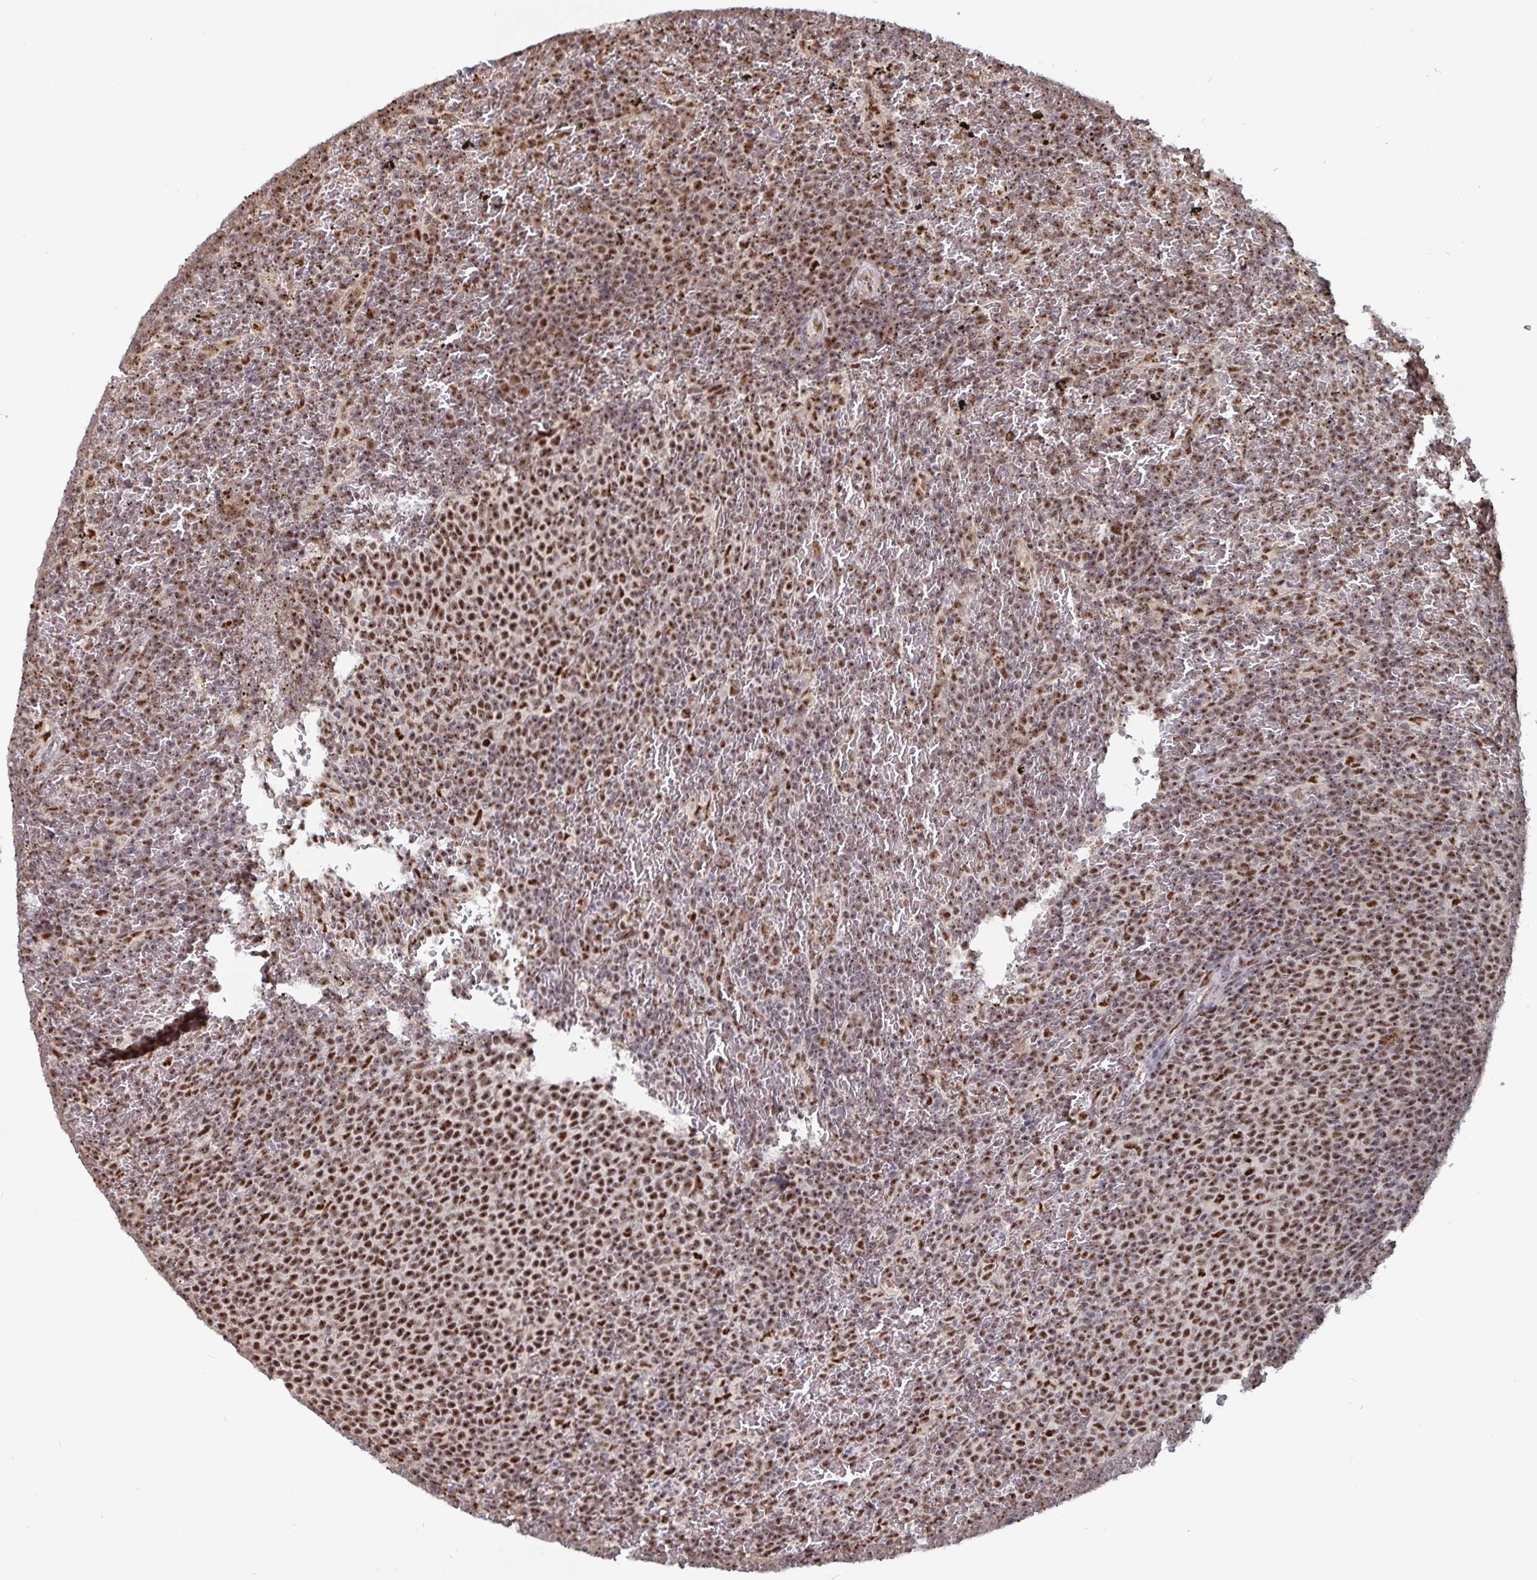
{"staining": {"intensity": "strong", "quantity": ">75%", "location": "nuclear"}, "tissue": "lymphoma", "cell_type": "Tumor cells", "image_type": "cancer", "snomed": [{"axis": "morphology", "description": "Malignant lymphoma, non-Hodgkin's type, Low grade"}, {"axis": "topography", "description": "Spleen"}], "caption": "Protein expression analysis of human low-grade malignant lymphoma, non-Hodgkin's type reveals strong nuclear positivity in approximately >75% of tumor cells.", "gene": "LAS1L", "patient": {"sex": "female", "age": 77}}